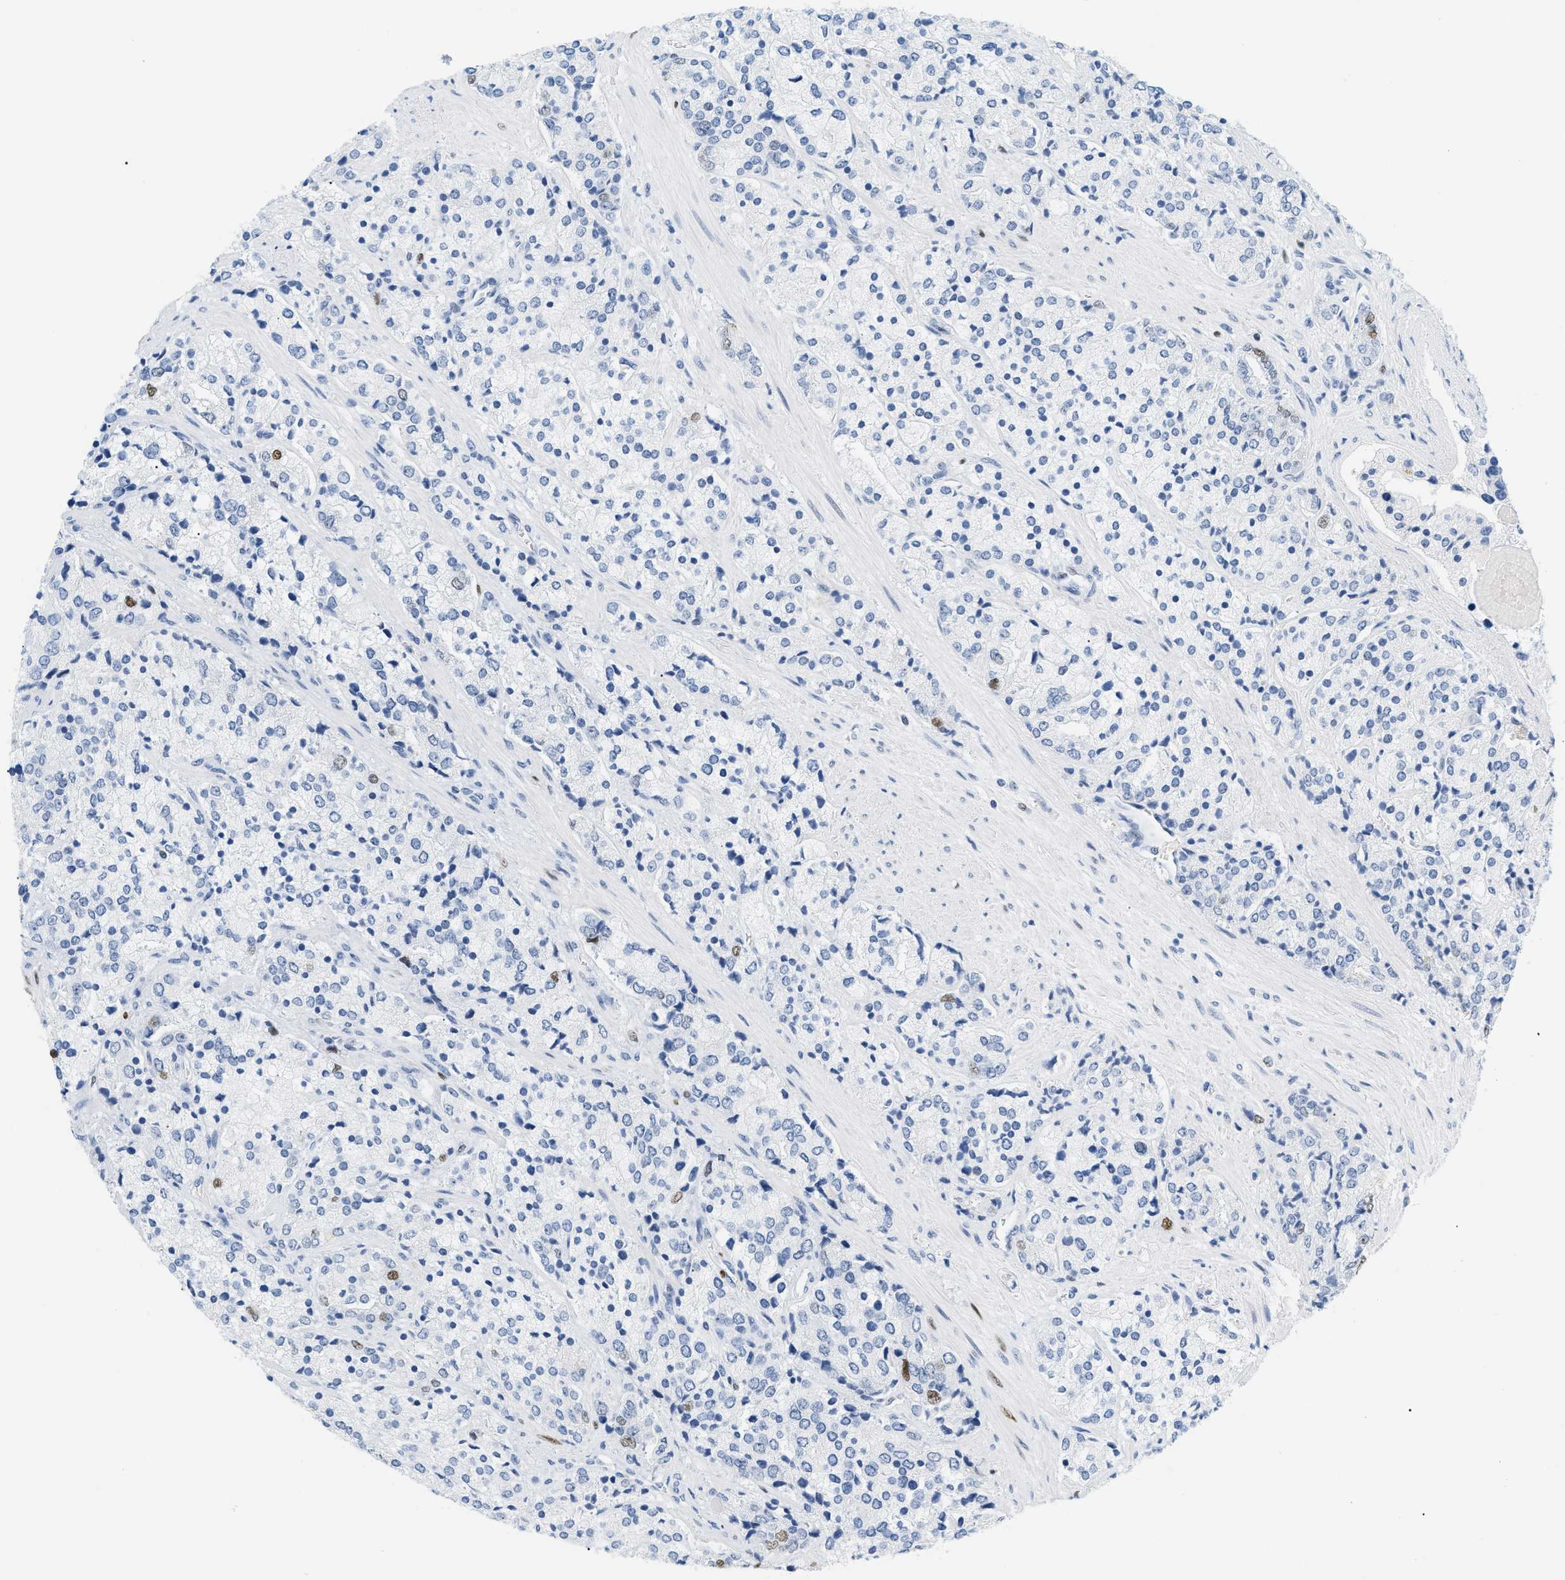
{"staining": {"intensity": "moderate", "quantity": "<25%", "location": "nuclear"}, "tissue": "prostate cancer", "cell_type": "Tumor cells", "image_type": "cancer", "snomed": [{"axis": "morphology", "description": "Adenocarcinoma, High grade"}, {"axis": "topography", "description": "Prostate"}], "caption": "The micrograph reveals a brown stain indicating the presence of a protein in the nuclear of tumor cells in prostate cancer (adenocarcinoma (high-grade)).", "gene": "MCM7", "patient": {"sex": "male", "age": 71}}